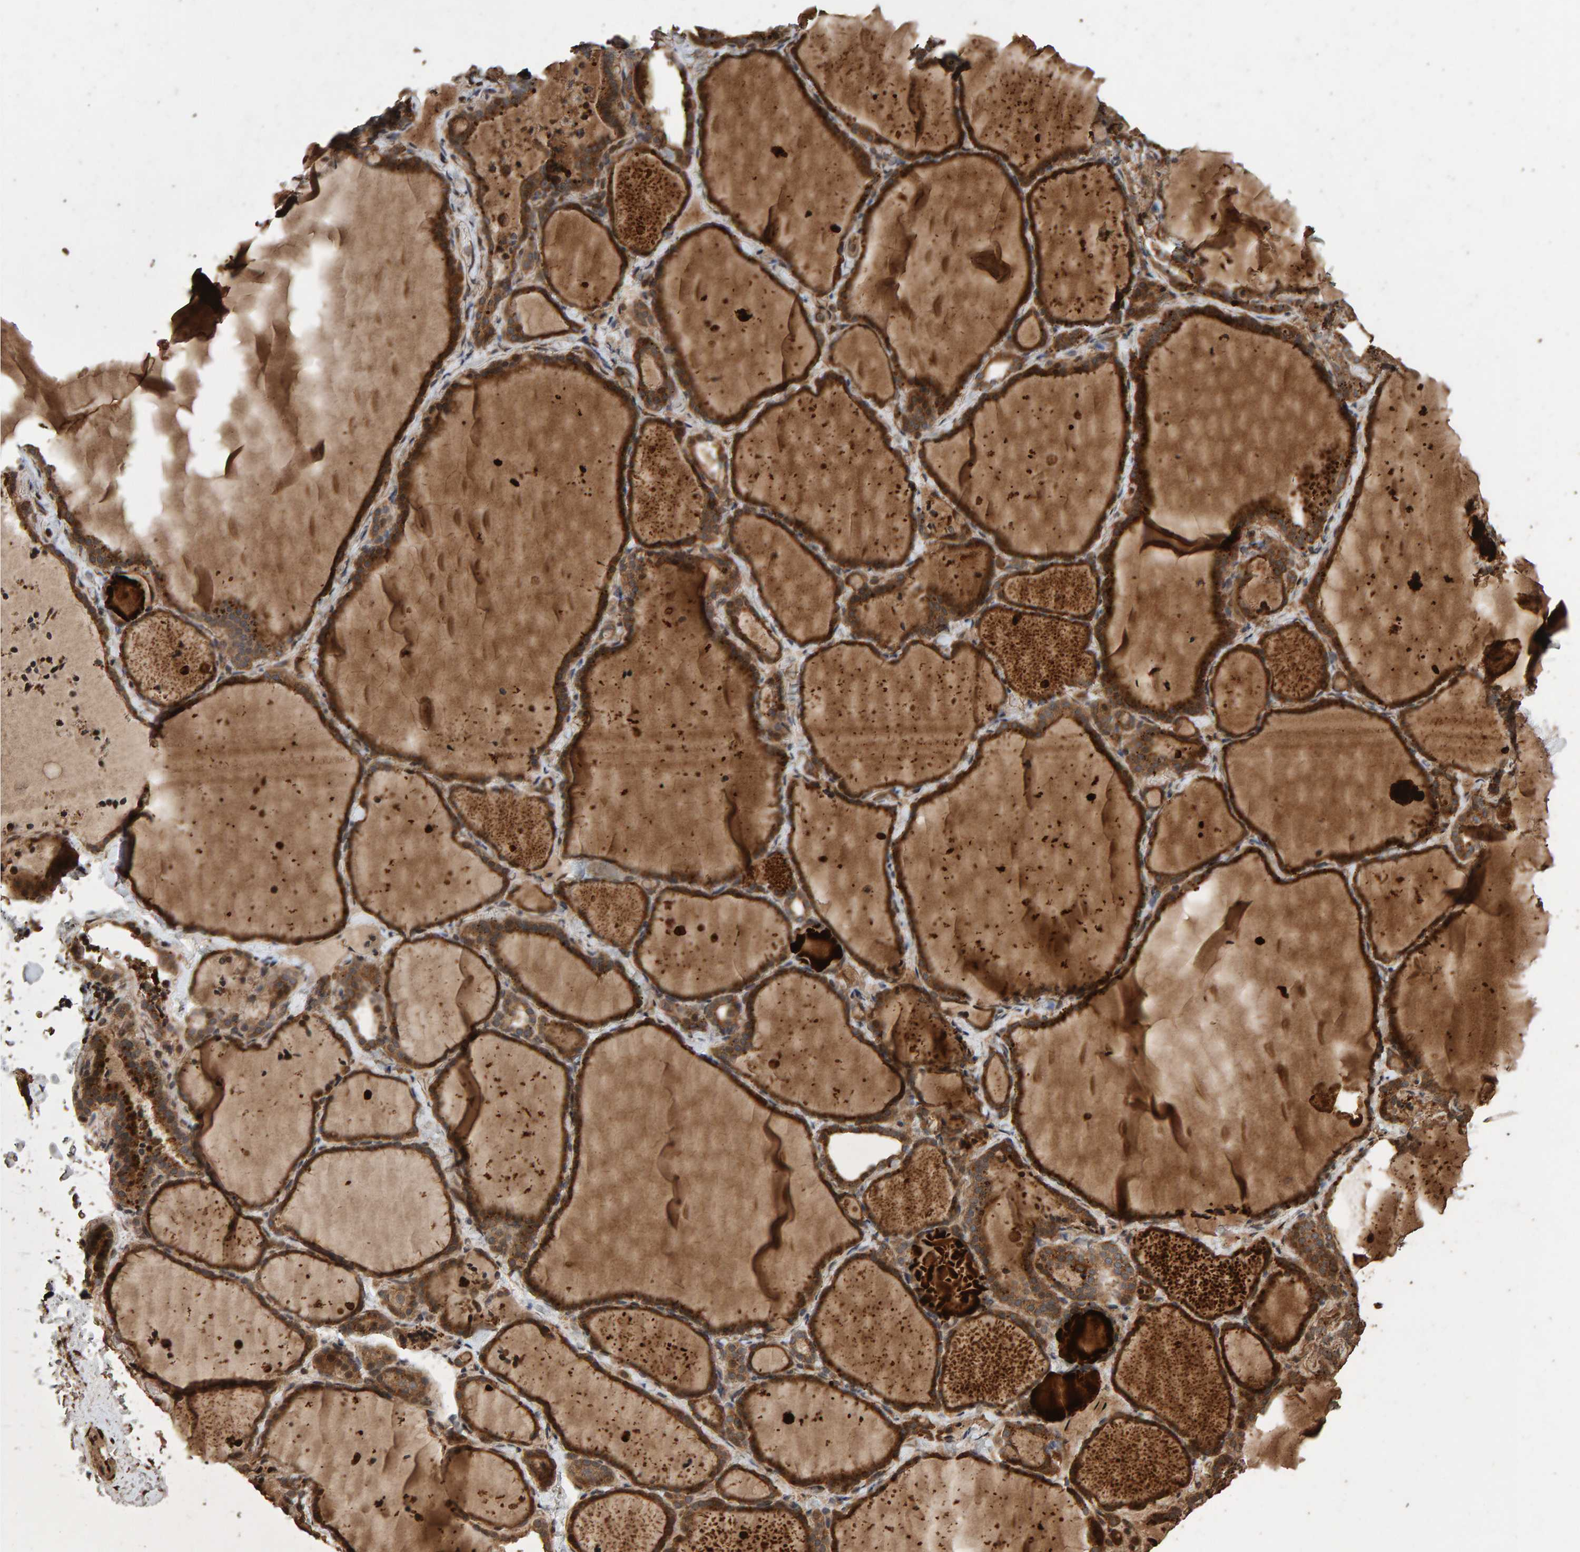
{"staining": {"intensity": "moderate", "quantity": ">75%", "location": "cytoplasmic/membranous"}, "tissue": "thyroid gland", "cell_type": "Glandular cells", "image_type": "normal", "snomed": [{"axis": "morphology", "description": "Normal tissue, NOS"}, {"axis": "topography", "description": "Thyroid gland"}], "caption": "Protein analysis of normal thyroid gland displays moderate cytoplasmic/membranous positivity in approximately >75% of glandular cells. (DAB (3,3'-diaminobenzidine) = brown stain, brightfield microscopy at high magnification).", "gene": "OSBP2", "patient": {"sex": "female", "age": 22}}